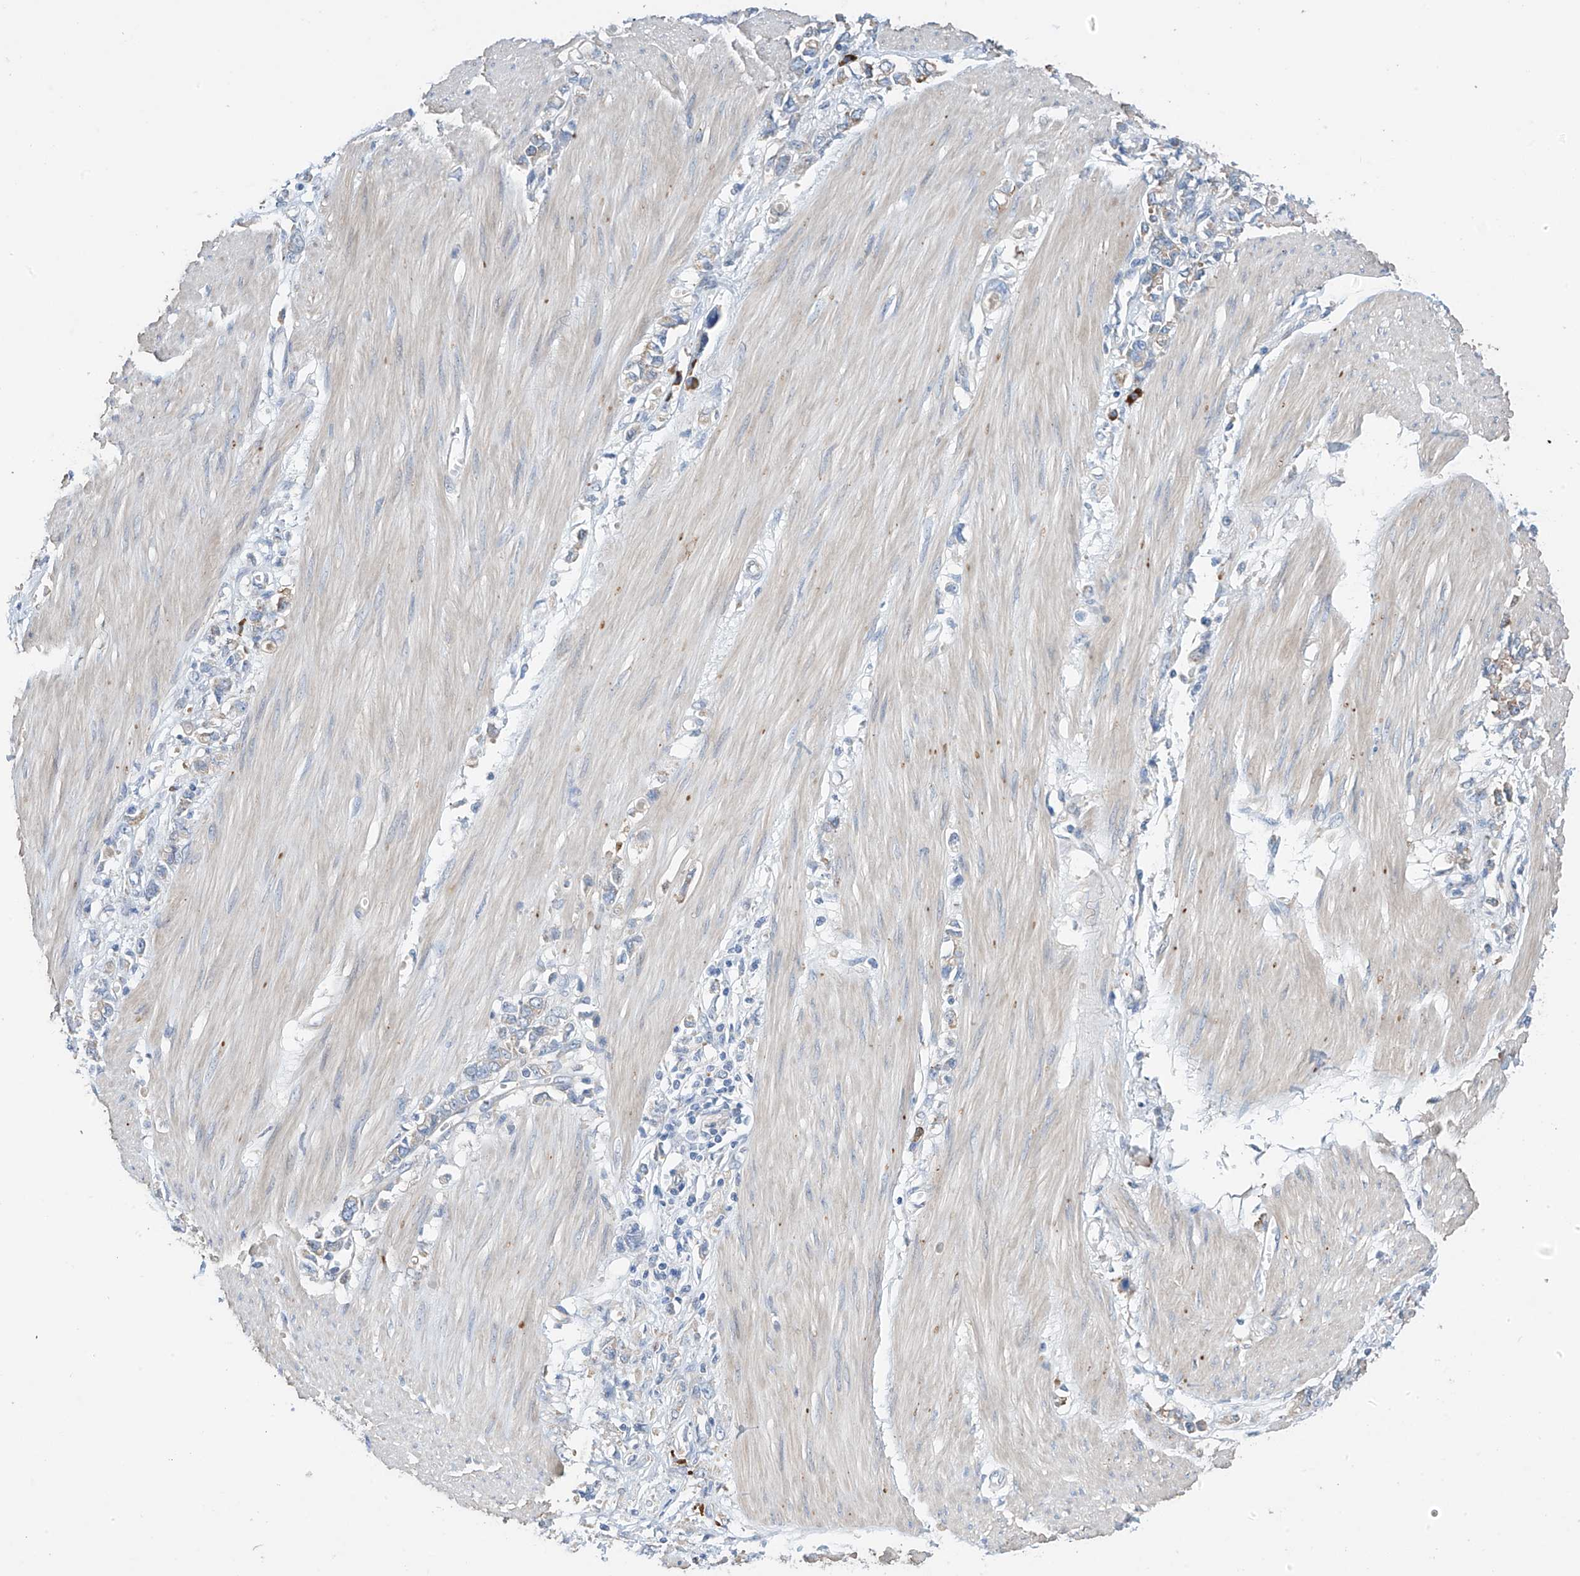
{"staining": {"intensity": "negative", "quantity": "none", "location": "none"}, "tissue": "stomach cancer", "cell_type": "Tumor cells", "image_type": "cancer", "snomed": [{"axis": "morphology", "description": "Adenocarcinoma, NOS"}, {"axis": "topography", "description": "Stomach"}], "caption": "Immunohistochemistry (IHC) photomicrograph of neoplastic tissue: adenocarcinoma (stomach) stained with DAB shows no significant protein positivity in tumor cells.", "gene": "REC8", "patient": {"sex": "female", "age": 76}}